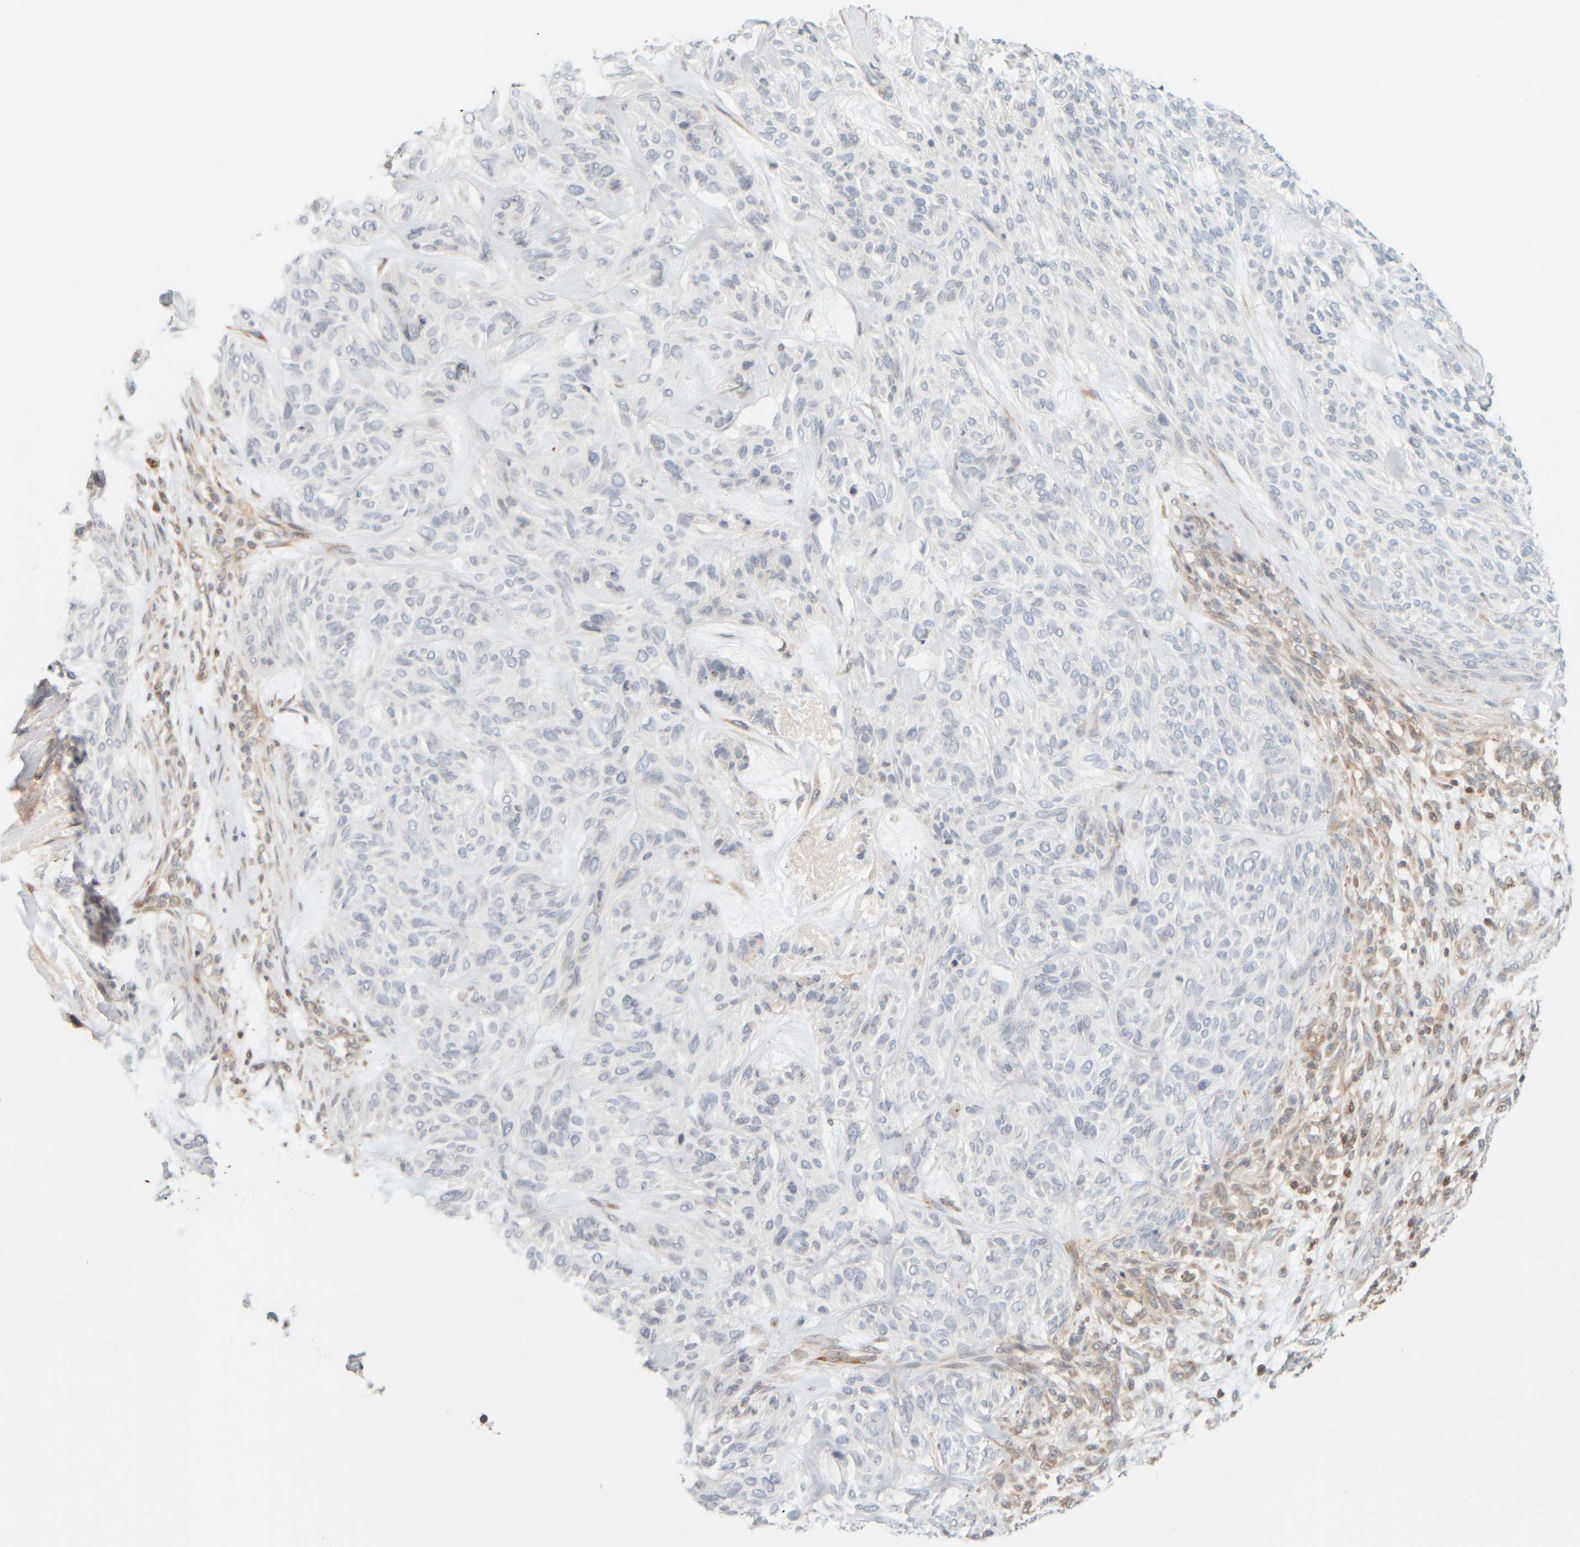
{"staining": {"intensity": "negative", "quantity": "none", "location": "none"}, "tissue": "skin cancer", "cell_type": "Tumor cells", "image_type": "cancer", "snomed": [{"axis": "morphology", "description": "Basal cell carcinoma"}, {"axis": "topography", "description": "Skin"}], "caption": "Human skin basal cell carcinoma stained for a protein using IHC shows no expression in tumor cells.", "gene": "PTGES3L-AARSD1", "patient": {"sex": "male", "age": 55}}